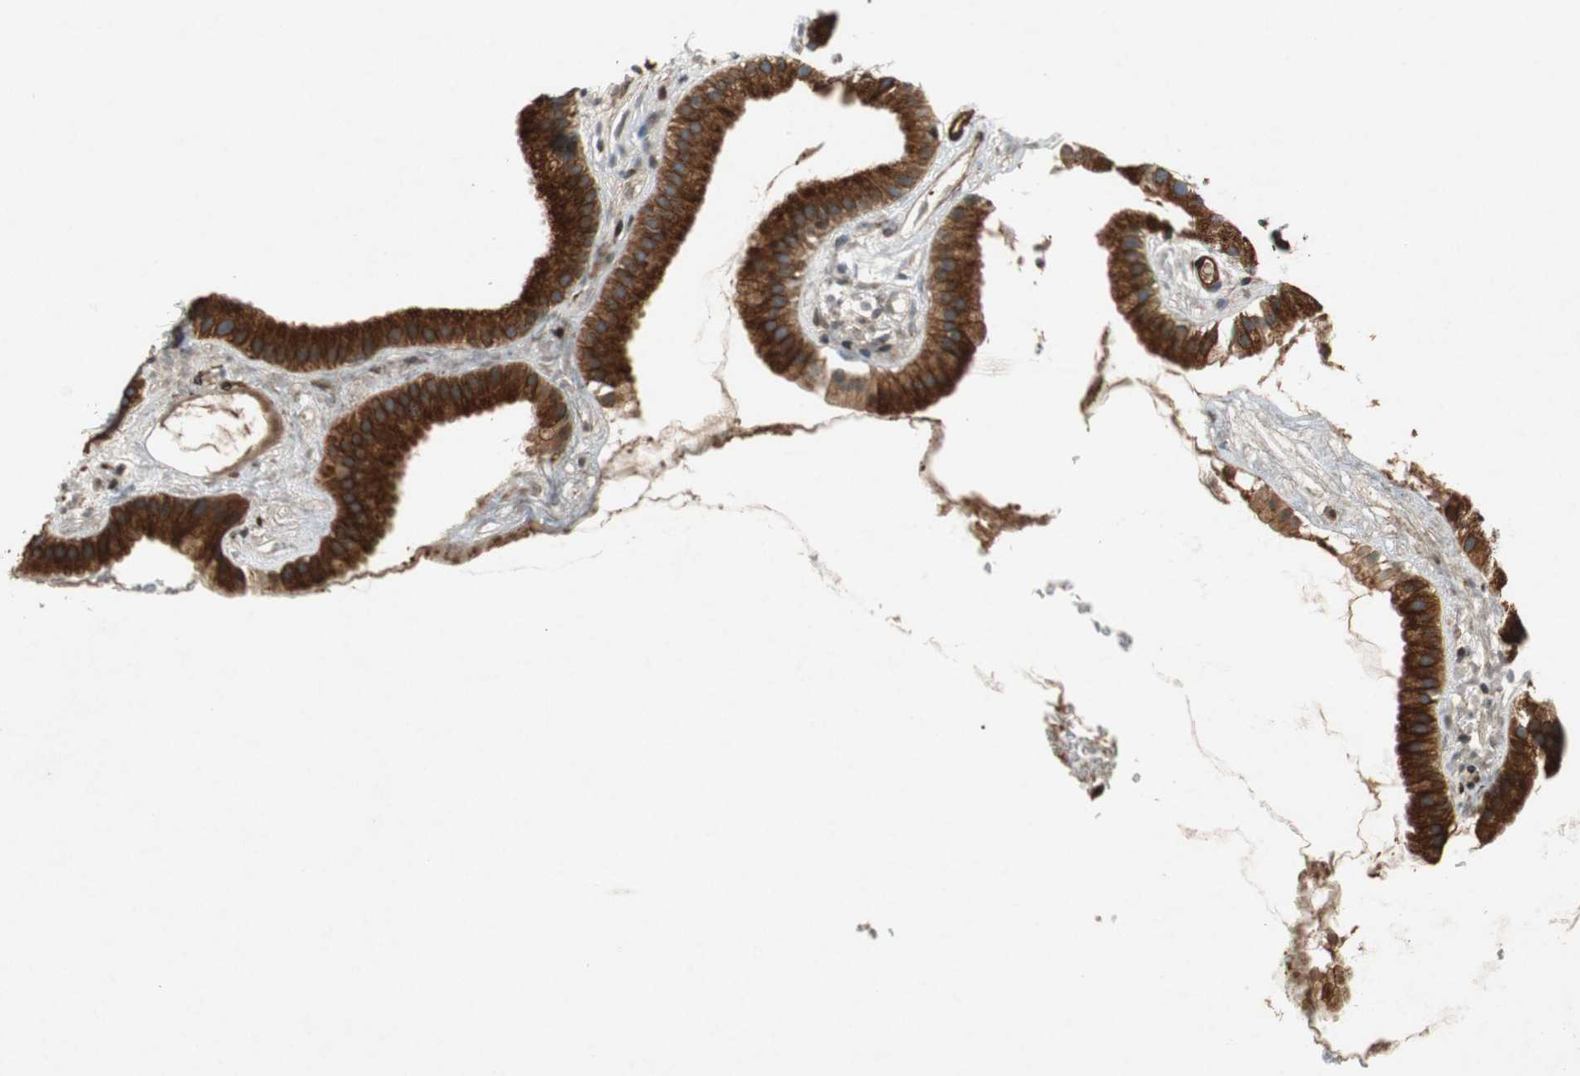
{"staining": {"intensity": "strong", "quantity": ">75%", "location": "cytoplasmic/membranous"}, "tissue": "gallbladder", "cell_type": "Glandular cells", "image_type": "normal", "snomed": [{"axis": "morphology", "description": "Normal tissue, NOS"}, {"axis": "topography", "description": "Gallbladder"}], "caption": "Protein staining exhibits strong cytoplasmic/membranous staining in approximately >75% of glandular cells in normal gallbladder. The staining was performed using DAB (3,3'-diaminobenzidine) to visualize the protein expression in brown, while the nuclei were stained in blue with hematoxylin (Magnification: 20x).", "gene": "TUBA4A", "patient": {"sex": "female", "age": 64}}